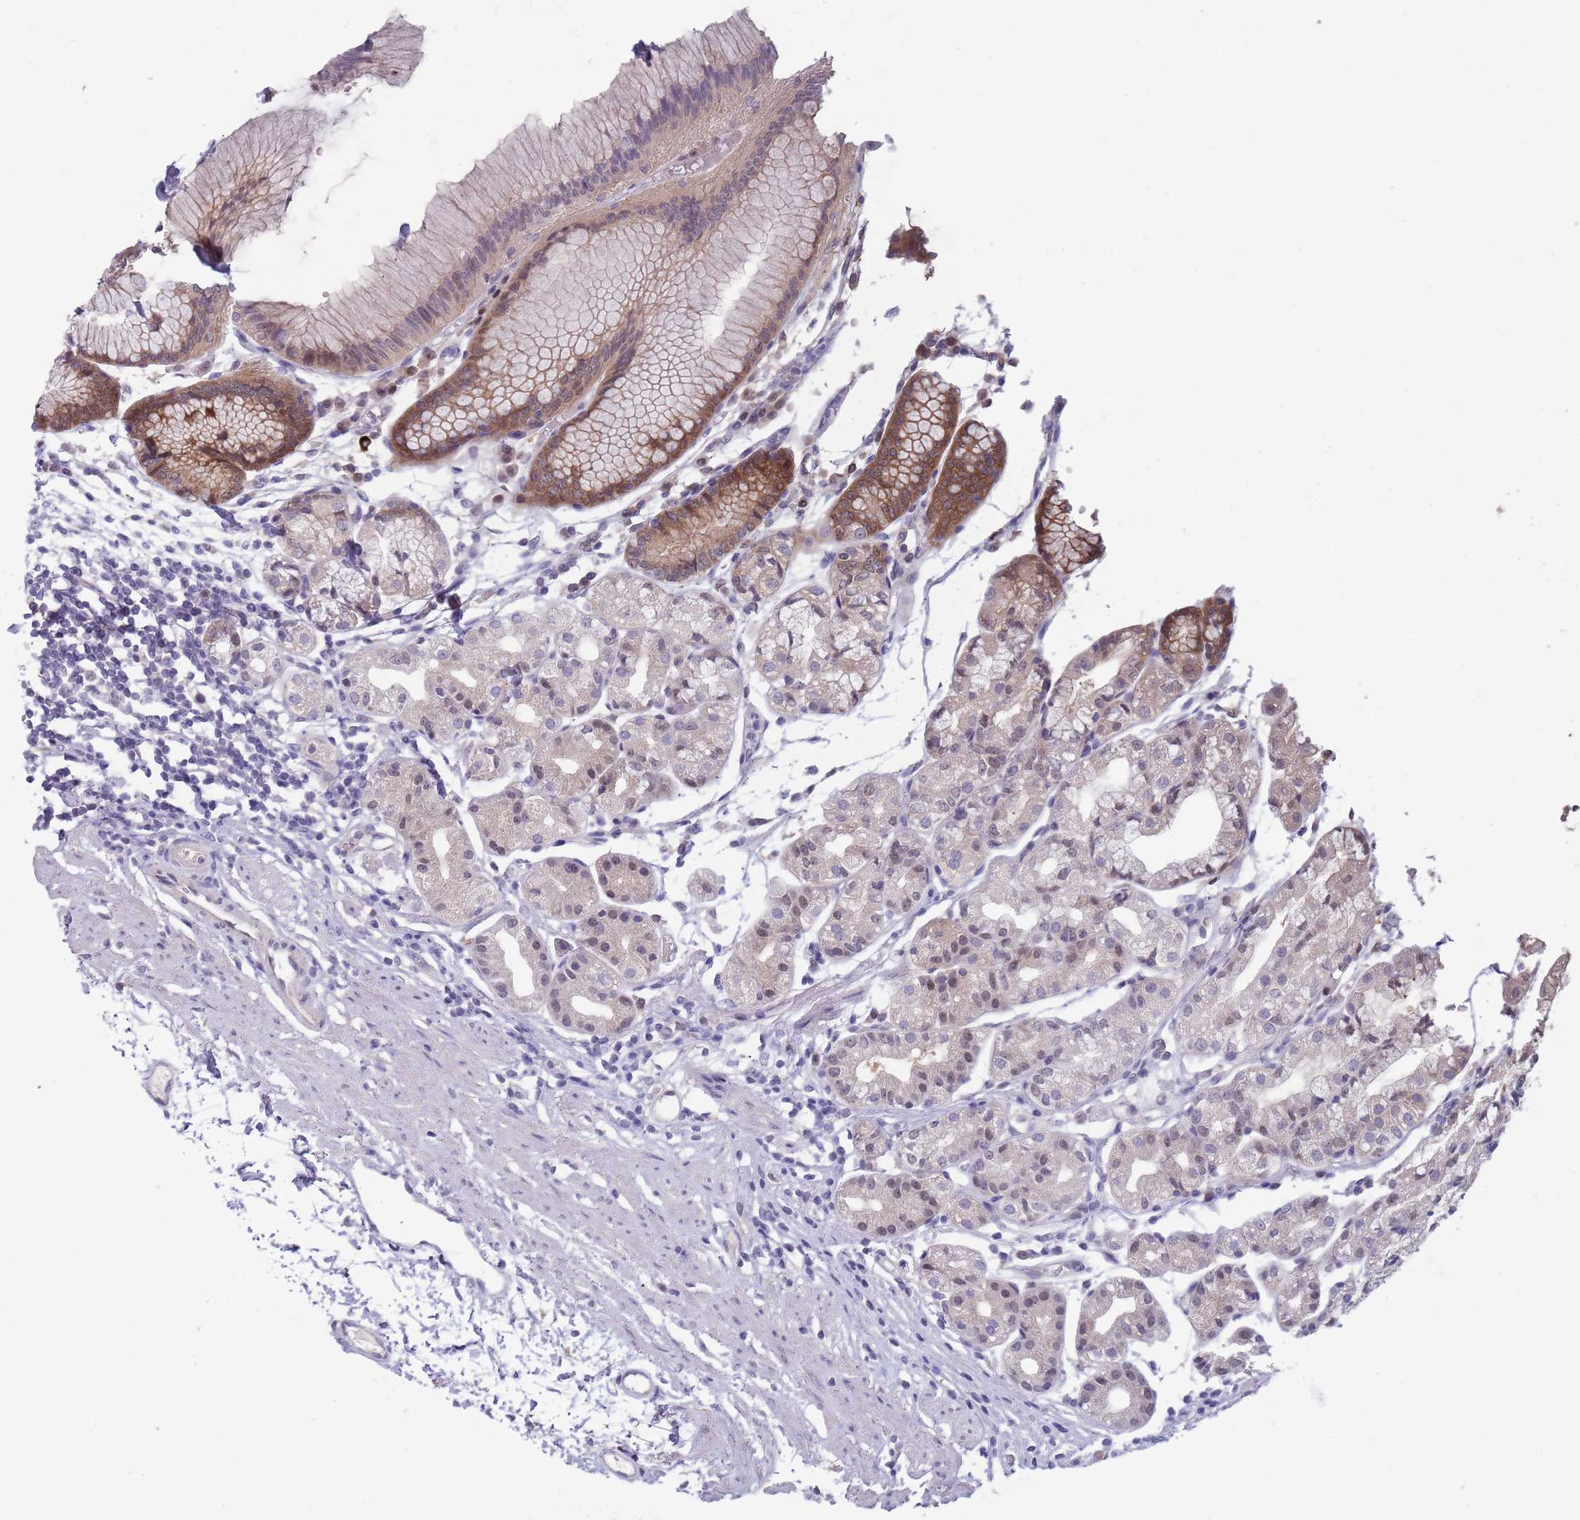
{"staining": {"intensity": "moderate", "quantity": "<25%", "location": "cytoplasmic/membranous,nuclear"}, "tissue": "stomach", "cell_type": "Glandular cells", "image_type": "normal", "snomed": [{"axis": "morphology", "description": "Normal tissue, NOS"}, {"axis": "topography", "description": "Stomach"}], "caption": "Protein staining of normal stomach shows moderate cytoplasmic/membranous,nuclear expression in about <25% of glandular cells.", "gene": "CLNS1A", "patient": {"sex": "female", "age": 57}}